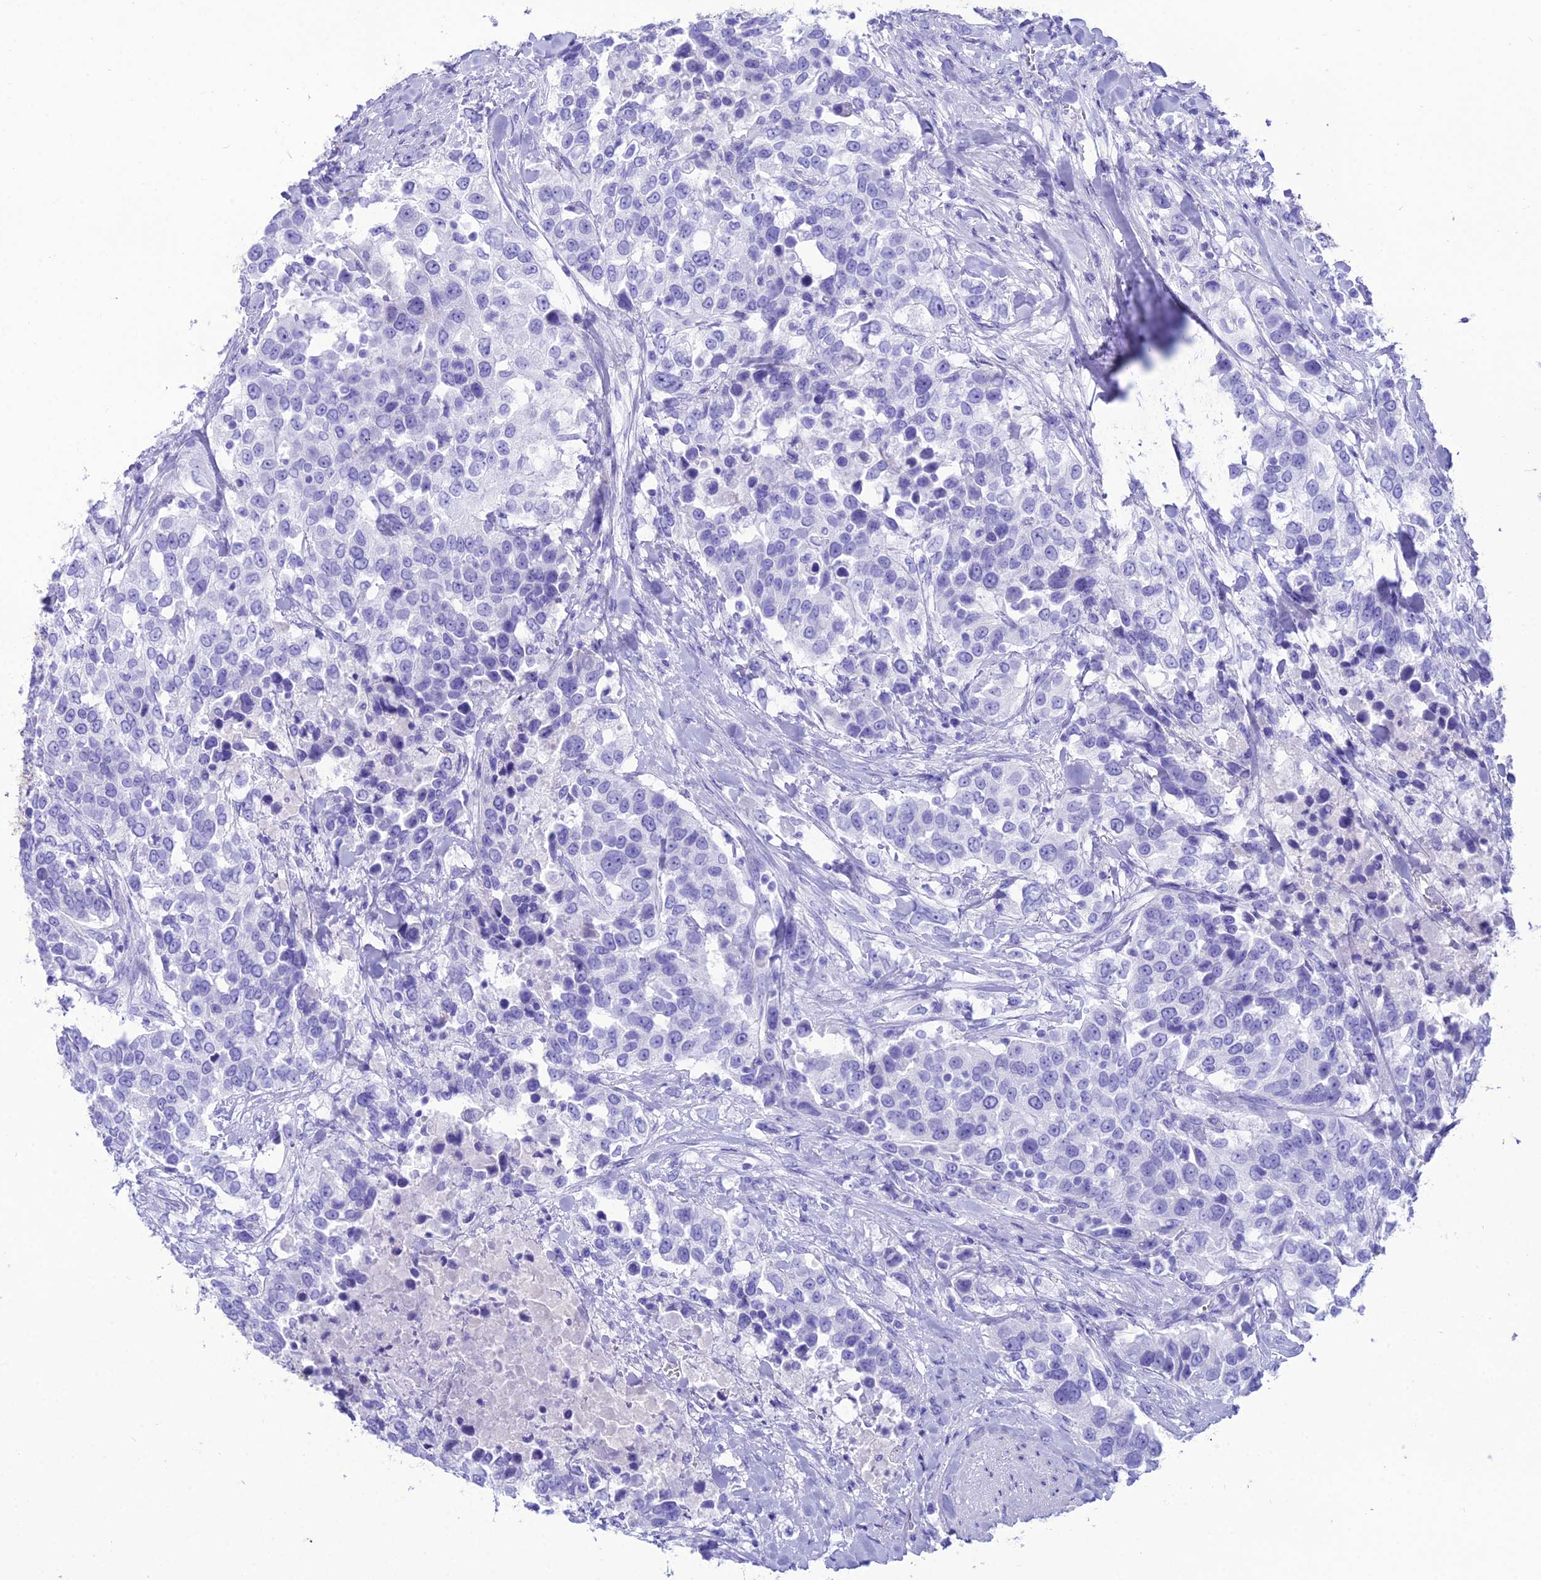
{"staining": {"intensity": "negative", "quantity": "none", "location": "none"}, "tissue": "urothelial cancer", "cell_type": "Tumor cells", "image_type": "cancer", "snomed": [{"axis": "morphology", "description": "Urothelial carcinoma, High grade"}, {"axis": "topography", "description": "Urinary bladder"}], "caption": "Photomicrograph shows no protein staining in tumor cells of urothelial cancer tissue. Brightfield microscopy of immunohistochemistry (IHC) stained with DAB (brown) and hematoxylin (blue), captured at high magnification.", "gene": "PNMA5", "patient": {"sex": "female", "age": 80}}